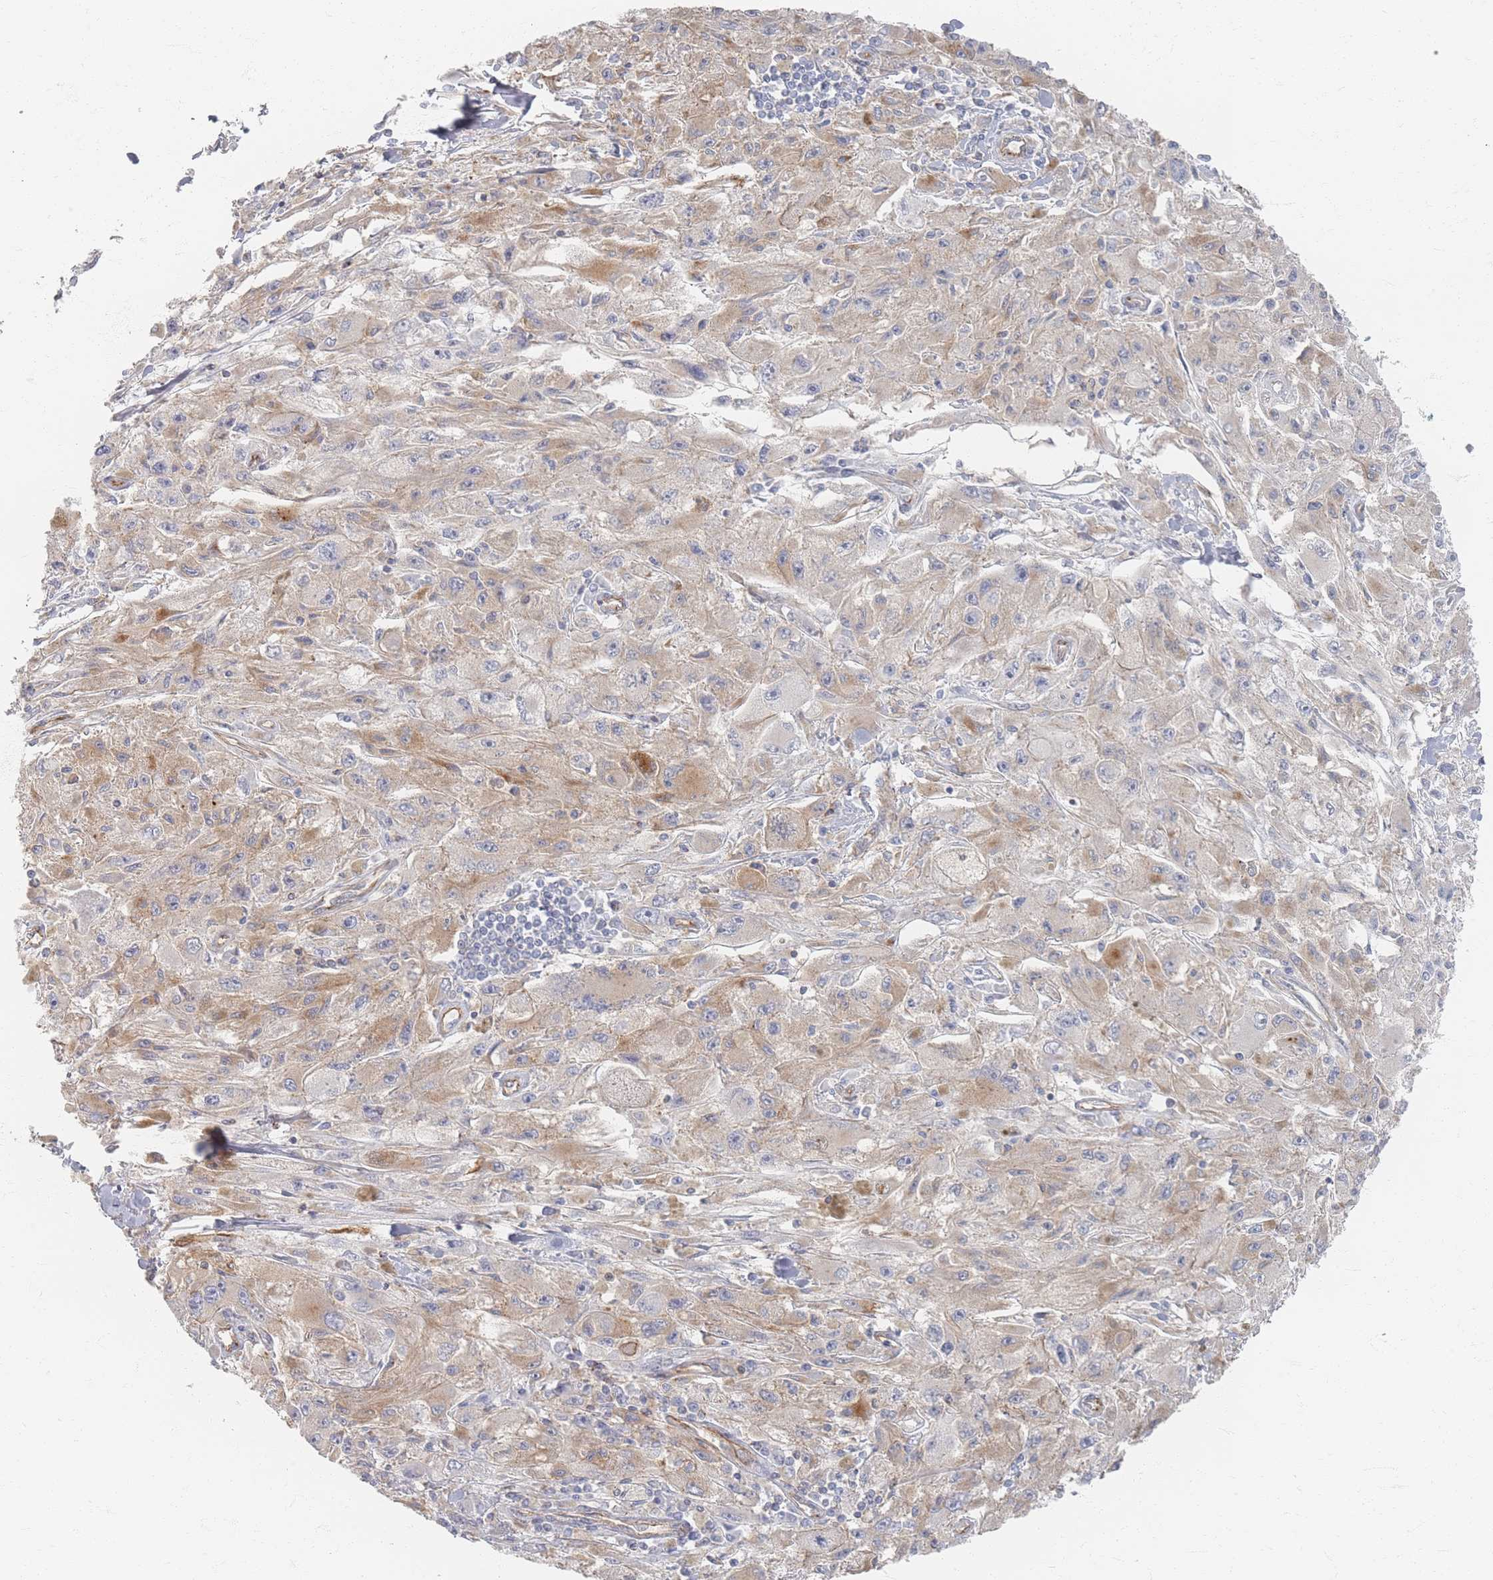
{"staining": {"intensity": "weak", "quantity": ">75%", "location": "cytoplasmic/membranous"}, "tissue": "melanoma", "cell_type": "Tumor cells", "image_type": "cancer", "snomed": [{"axis": "morphology", "description": "Malignant melanoma, Metastatic site"}, {"axis": "topography", "description": "Skin"}], "caption": "Immunohistochemistry (IHC) photomicrograph of human malignant melanoma (metastatic site) stained for a protein (brown), which shows low levels of weak cytoplasmic/membranous staining in about >75% of tumor cells.", "gene": "GNB1", "patient": {"sex": "male", "age": 53}}